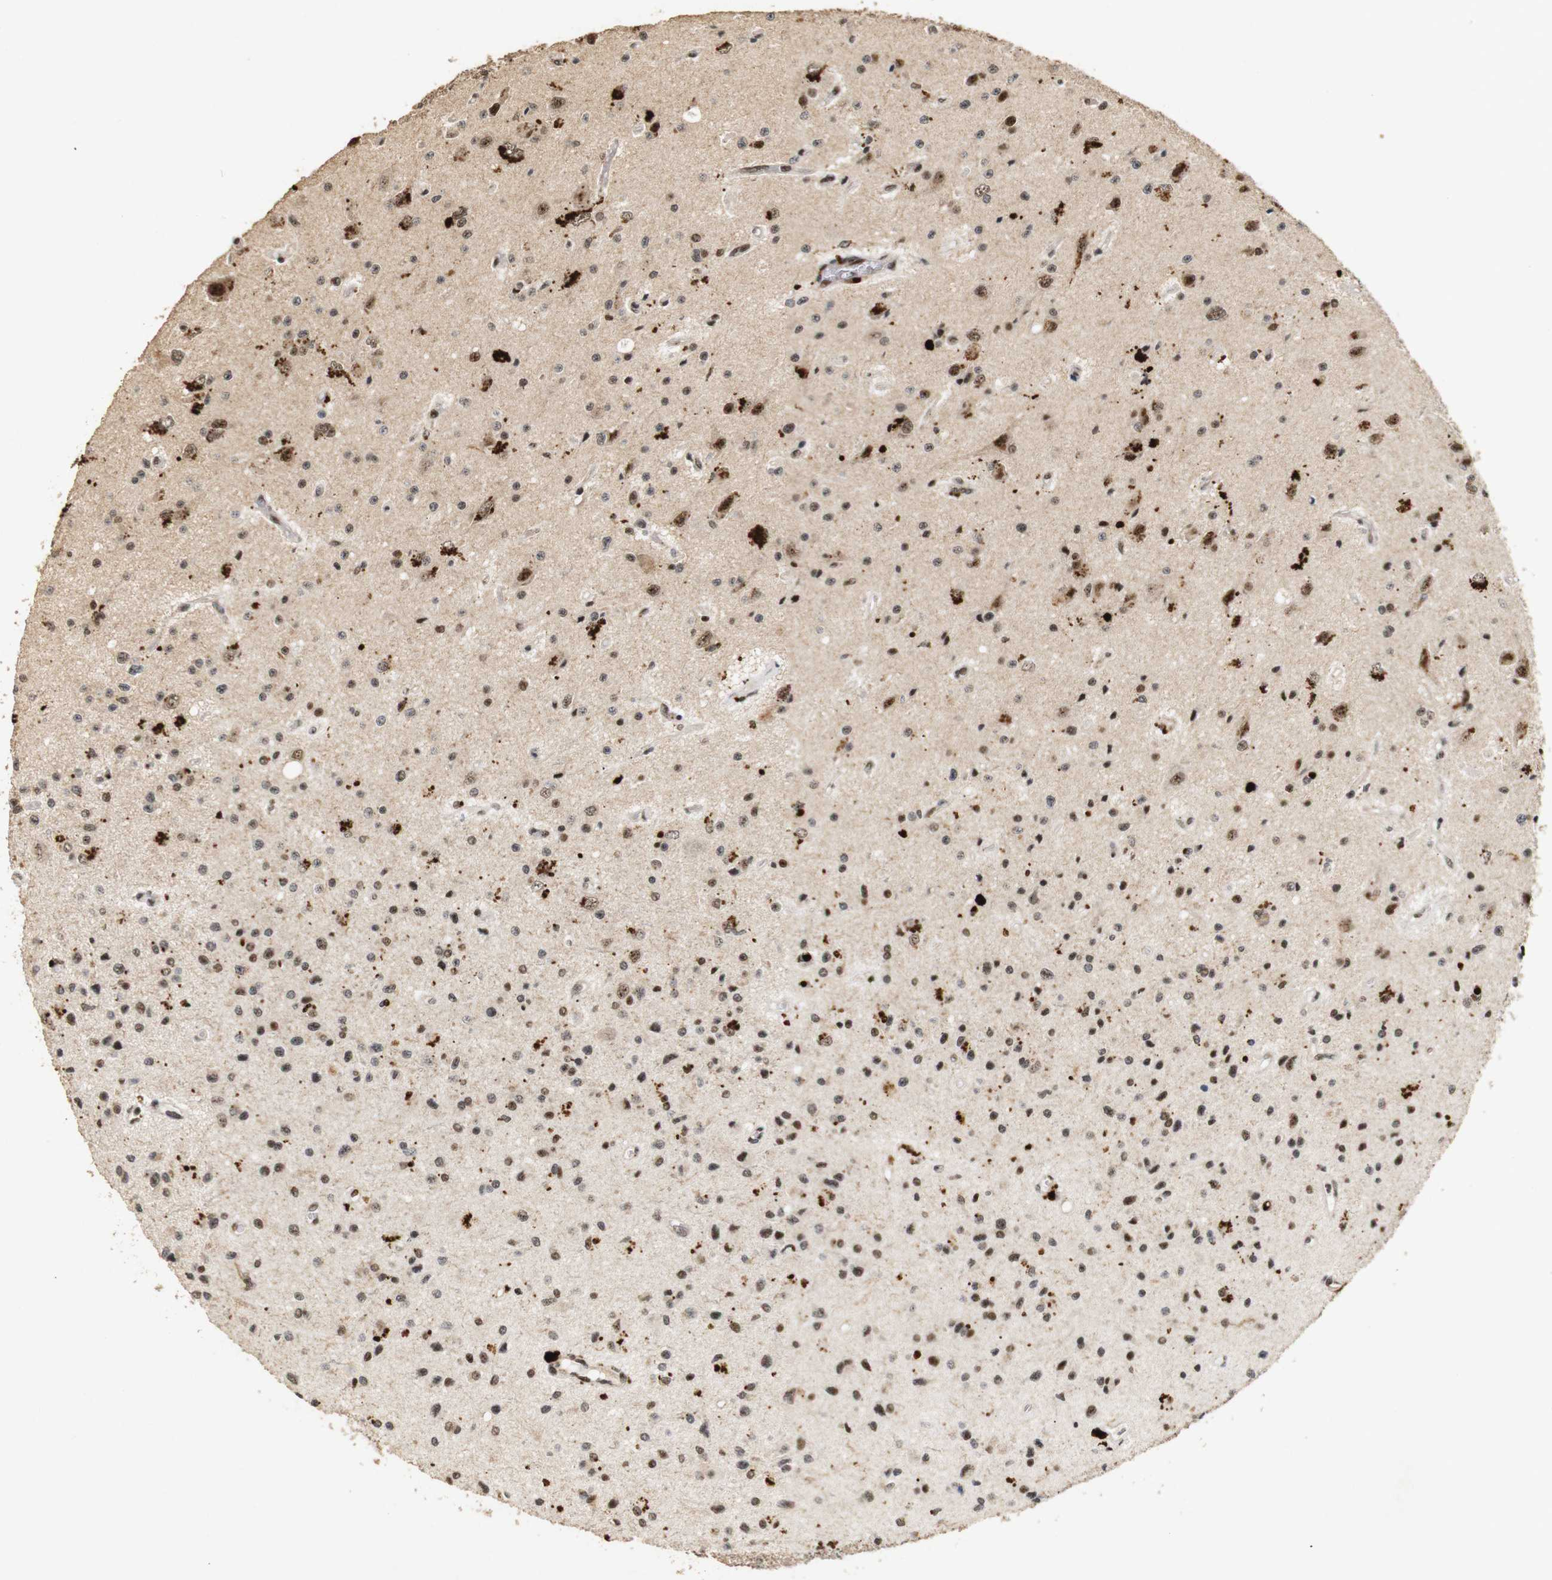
{"staining": {"intensity": "moderate", "quantity": ">75%", "location": "nuclear"}, "tissue": "glioma", "cell_type": "Tumor cells", "image_type": "cancer", "snomed": [{"axis": "morphology", "description": "Glioma, malignant, Low grade"}, {"axis": "topography", "description": "Brain"}], "caption": "Immunohistochemical staining of human low-grade glioma (malignant) reveals medium levels of moderate nuclear protein positivity in about >75% of tumor cells.", "gene": "PYM1", "patient": {"sex": "male", "age": 58}}